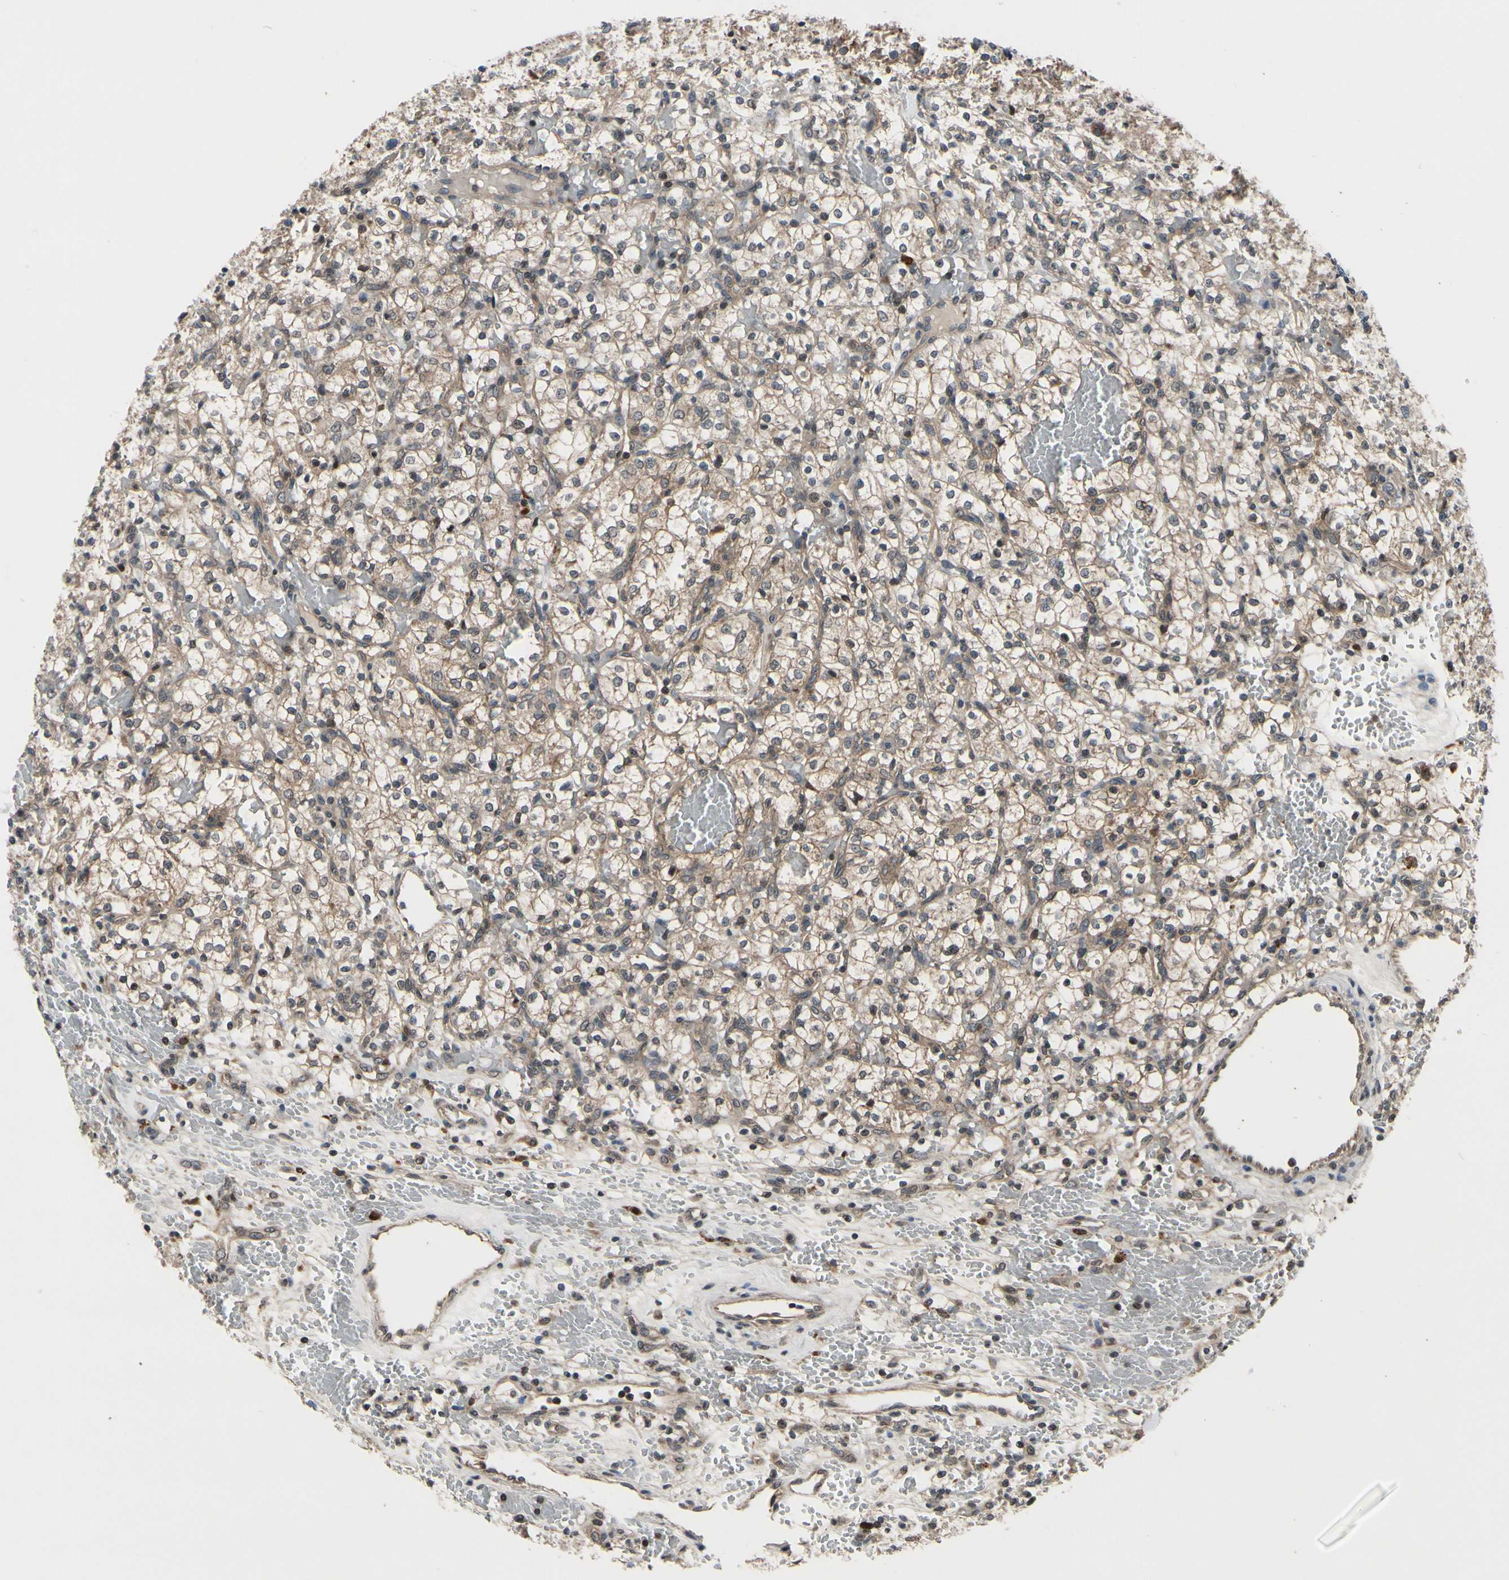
{"staining": {"intensity": "weak", "quantity": ">75%", "location": "cytoplasmic/membranous"}, "tissue": "renal cancer", "cell_type": "Tumor cells", "image_type": "cancer", "snomed": [{"axis": "morphology", "description": "Adenocarcinoma, NOS"}, {"axis": "topography", "description": "Kidney"}], "caption": "High-magnification brightfield microscopy of adenocarcinoma (renal) stained with DAB (3,3'-diaminobenzidine) (brown) and counterstained with hematoxylin (blue). tumor cells exhibit weak cytoplasmic/membranous staining is identified in approximately>75% of cells.", "gene": "MBTPS2", "patient": {"sex": "female", "age": 60}}